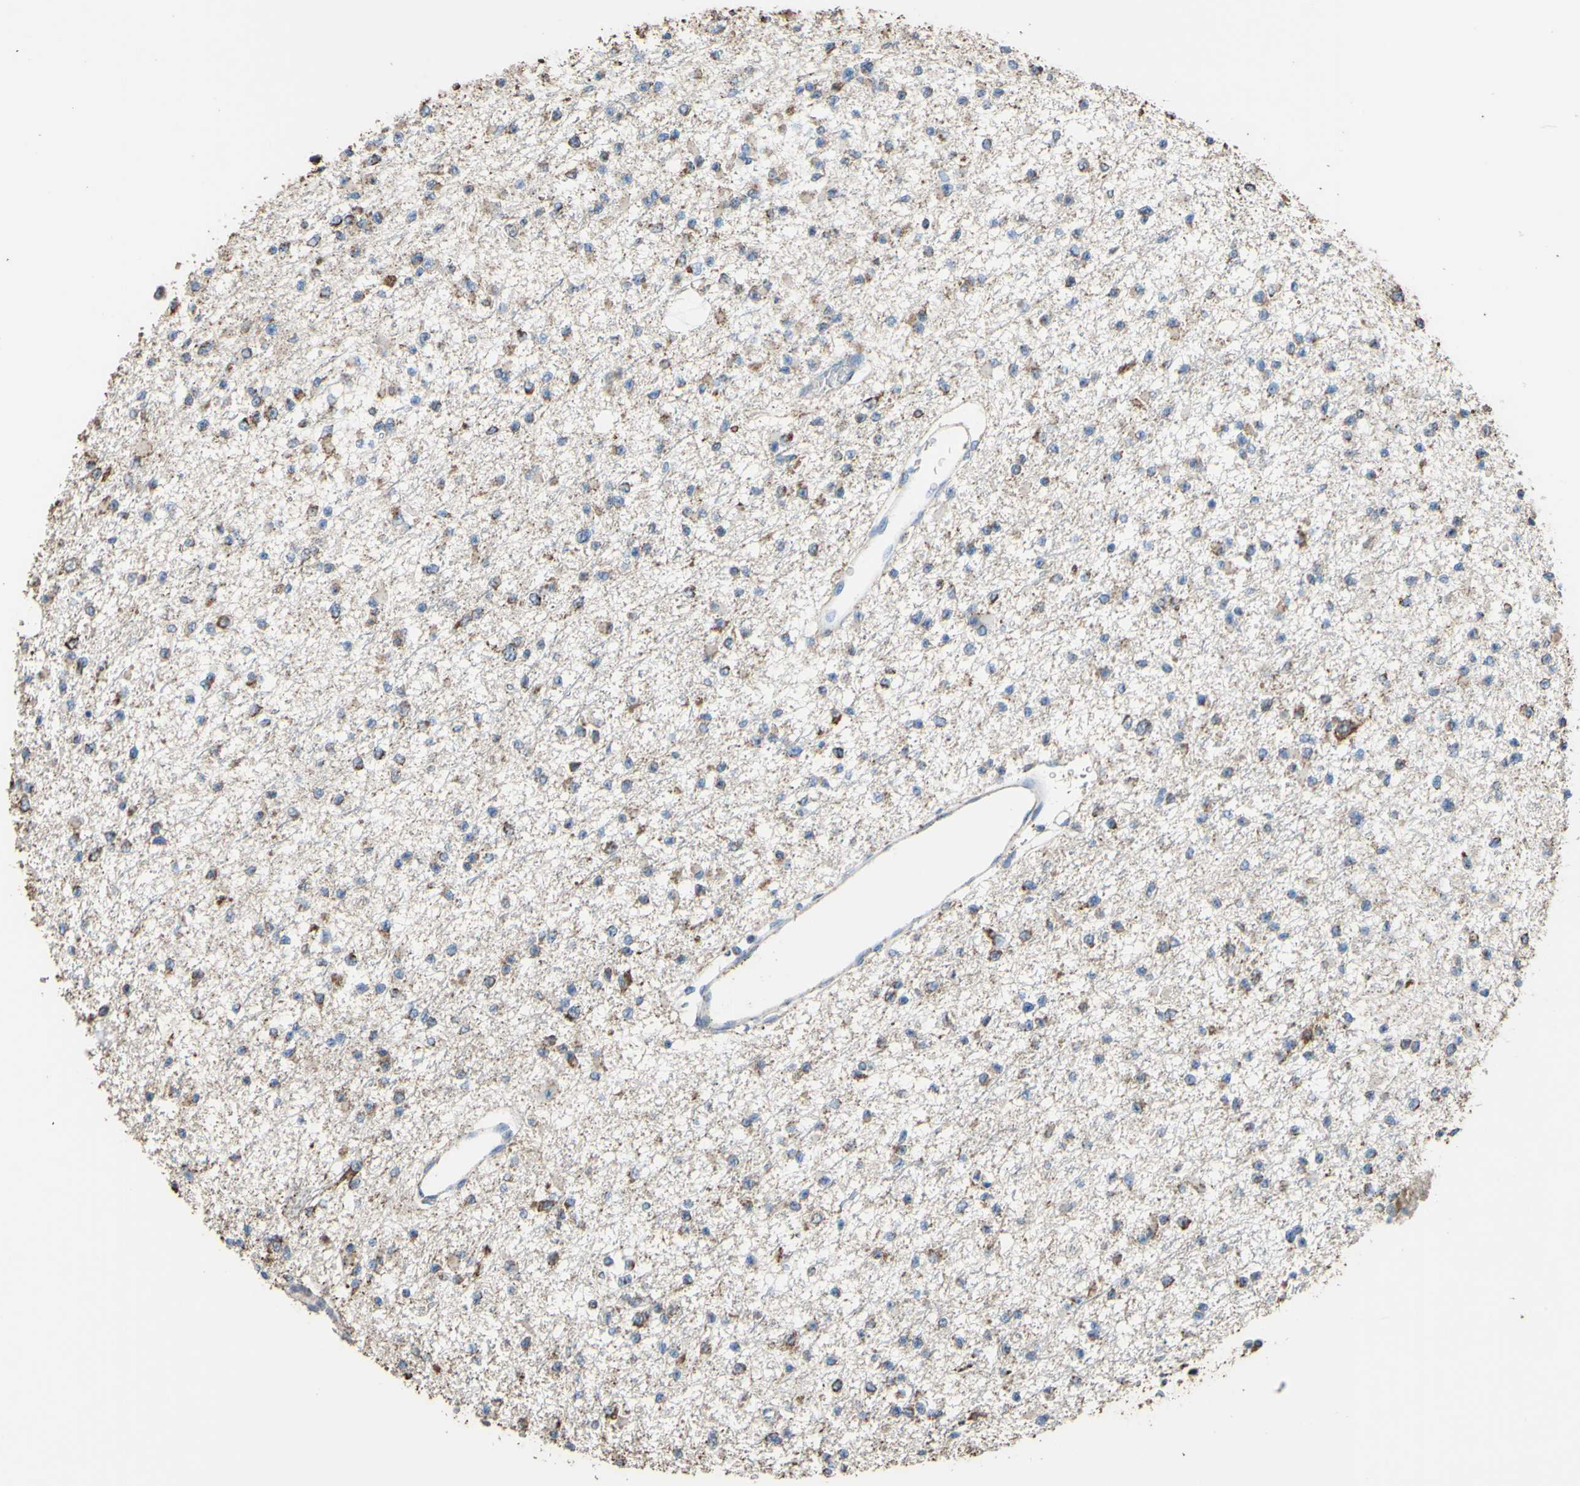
{"staining": {"intensity": "moderate", "quantity": "<25%", "location": "cytoplasmic/membranous"}, "tissue": "glioma", "cell_type": "Tumor cells", "image_type": "cancer", "snomed": [{"axis": "morphology", "description": "Glioma, malignant, Low grade"}, {"axis": "topography", "description": "Brain"}], "caption": "Glioma was stained to show a protein in brown. There is low levels of moderate cytoplasmic/membranous expression in approximately <25% of tumor cells.", "gene": "CMKLR2", "patient": {"sex": "female", "age": 22}}